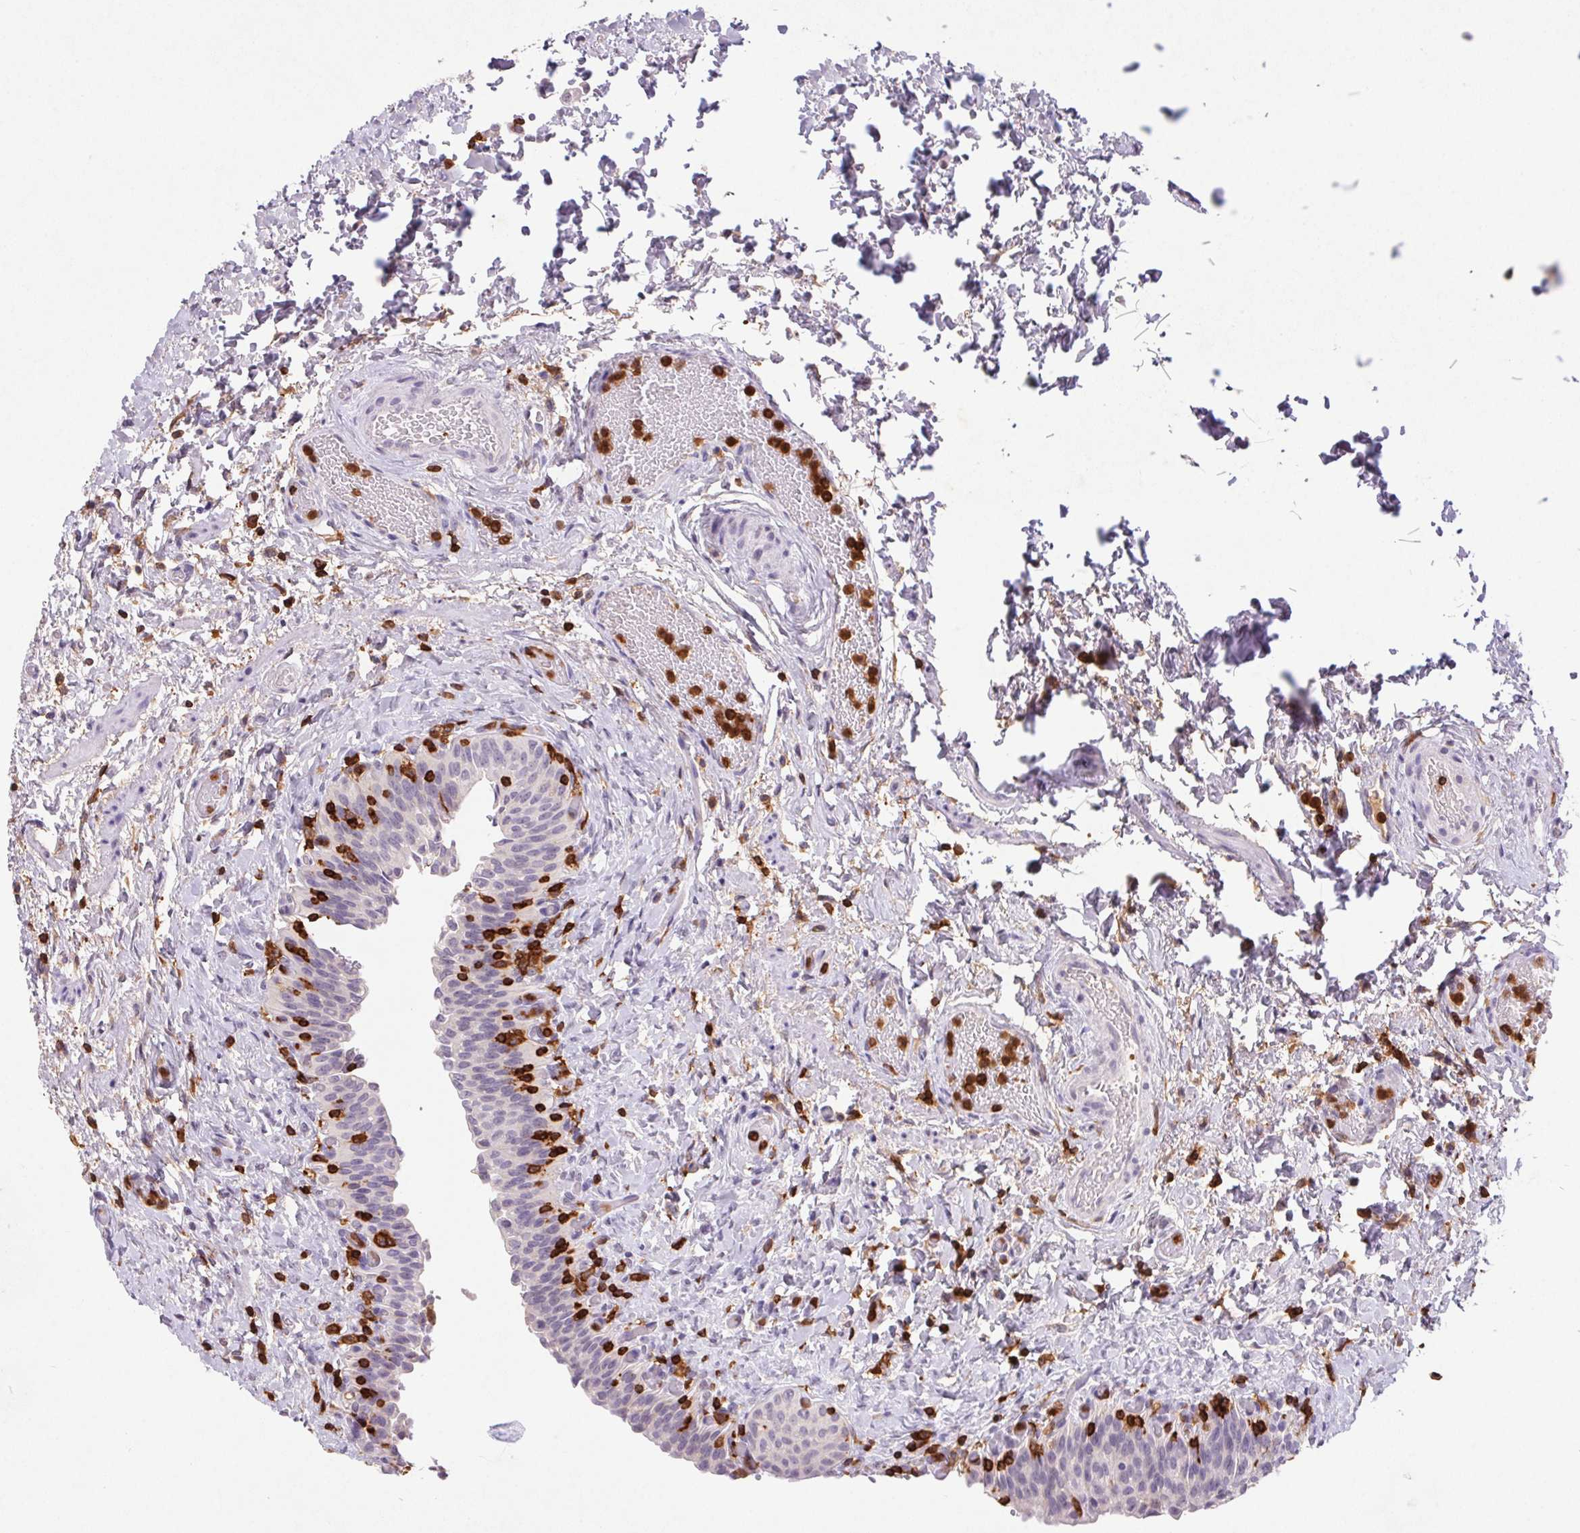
{"staining": {"intensity": "negative", "quantity": "none", "location": "none"}, "tissue": "urinary bladder", "cell_type": "Urothelial cells", "image_type": "normal", "snomed": [{"axis": "morphology", "description": "Normal tissue, NOS"}, {"axis": "topography", "description": "Urinary bladder"}], "caption": "The micrograph displays no significant staining in urothelial cells of urinary bladder. (DAB IHC visualized using brightfield microscopy, high magnification).", "gene": "APBB1IP", "patient": {"sex": "male", "age": 56}}